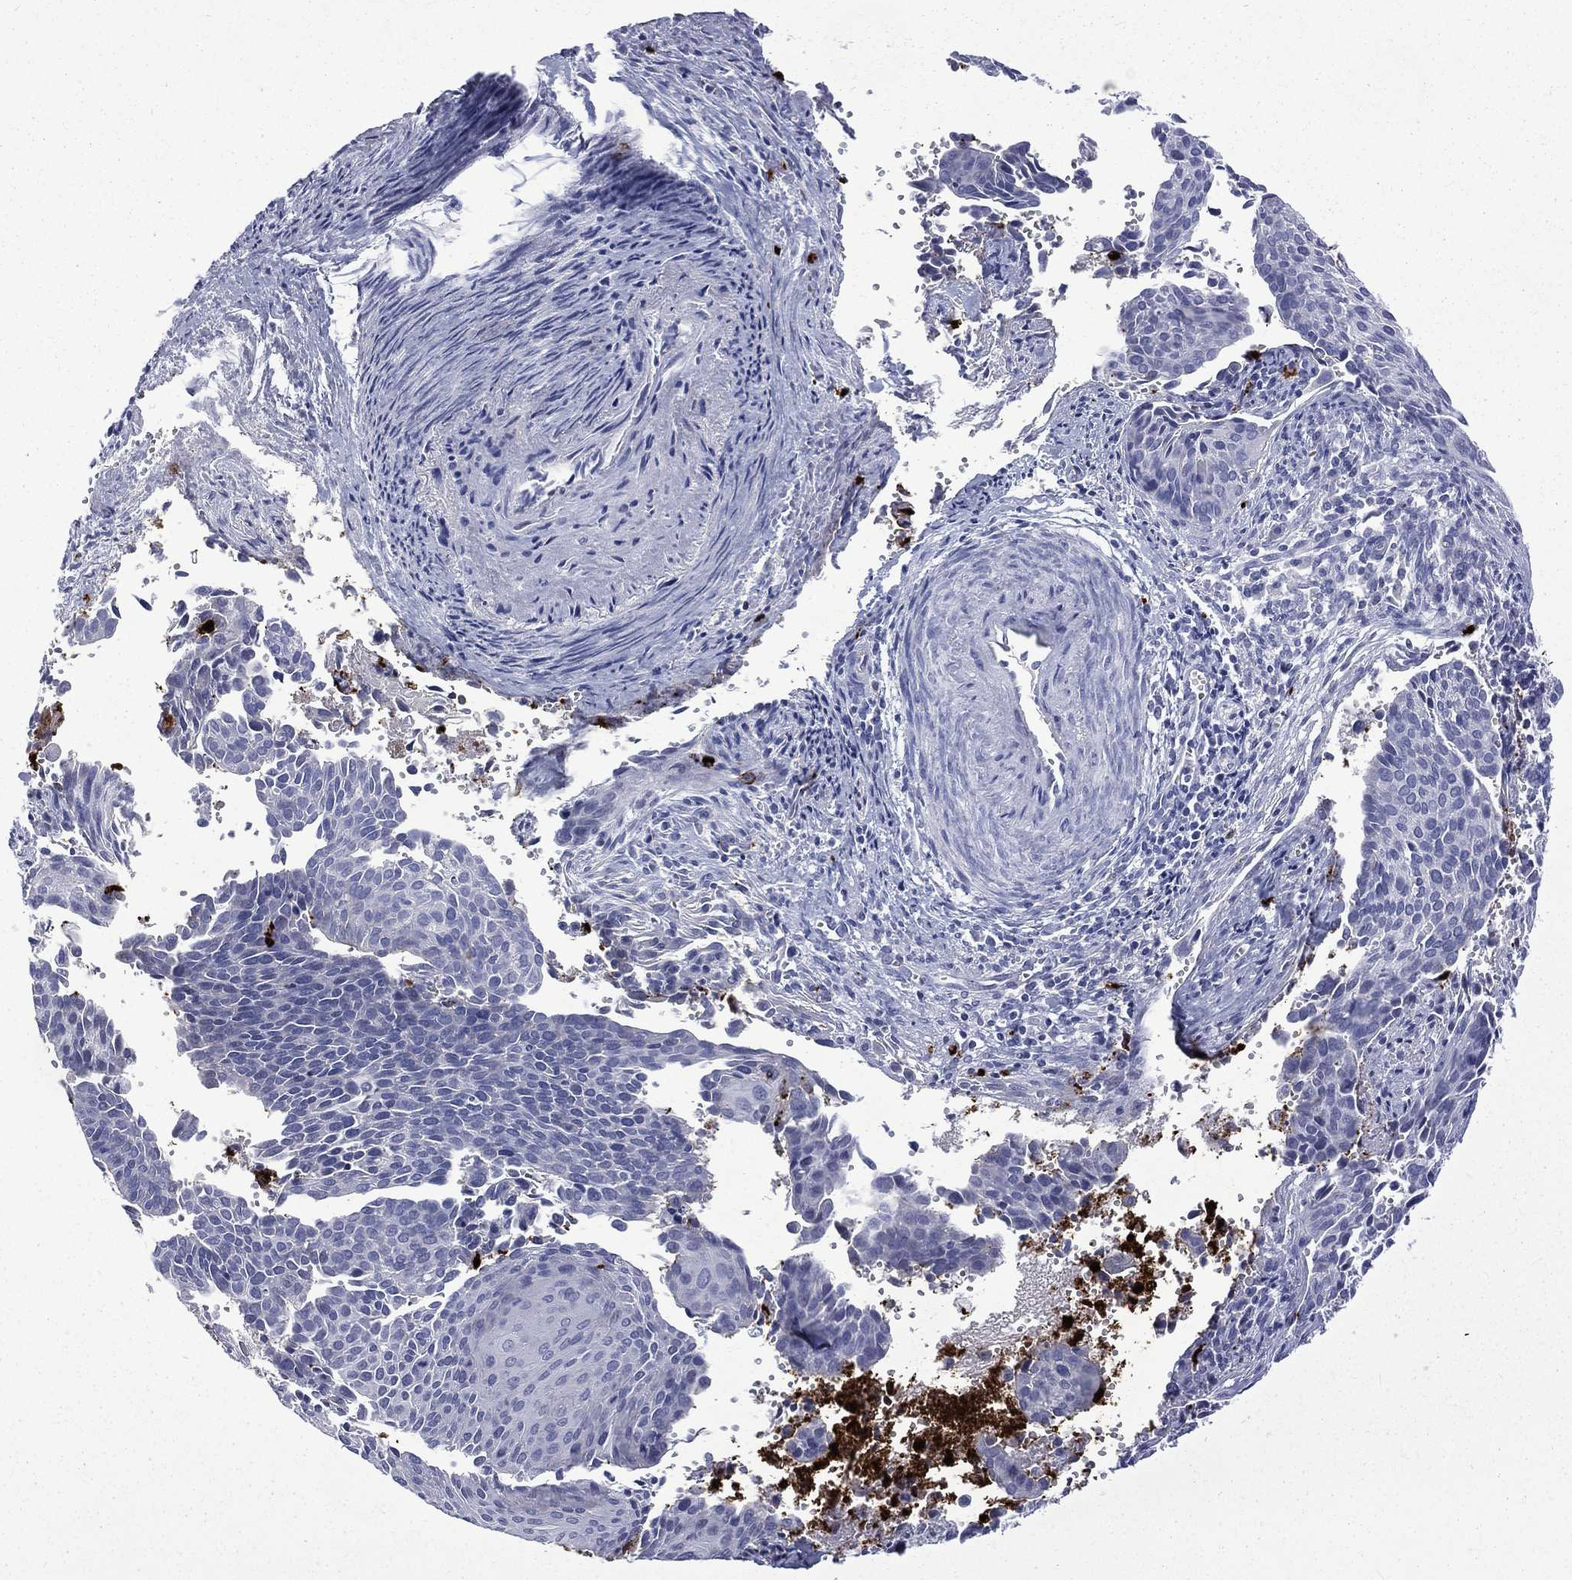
{"staining": {"intensity": "negative", "quantity": "none", "location": "none"}, "tissue": "cervical cancer", "cell_type": "Tumor cells", "image_type": "cancer", "snomed": [{"axis": "morphology", "description": "Squamous cell carcinoma, NOS"}, {"axis": "topography", "description": "Cervix"}], "caption": "IHC of cervical squamous cell carcinoma displays no positivity in tumor cells.", "gene": "ELANE", "patient": {"sex": "female", "age": 29}}